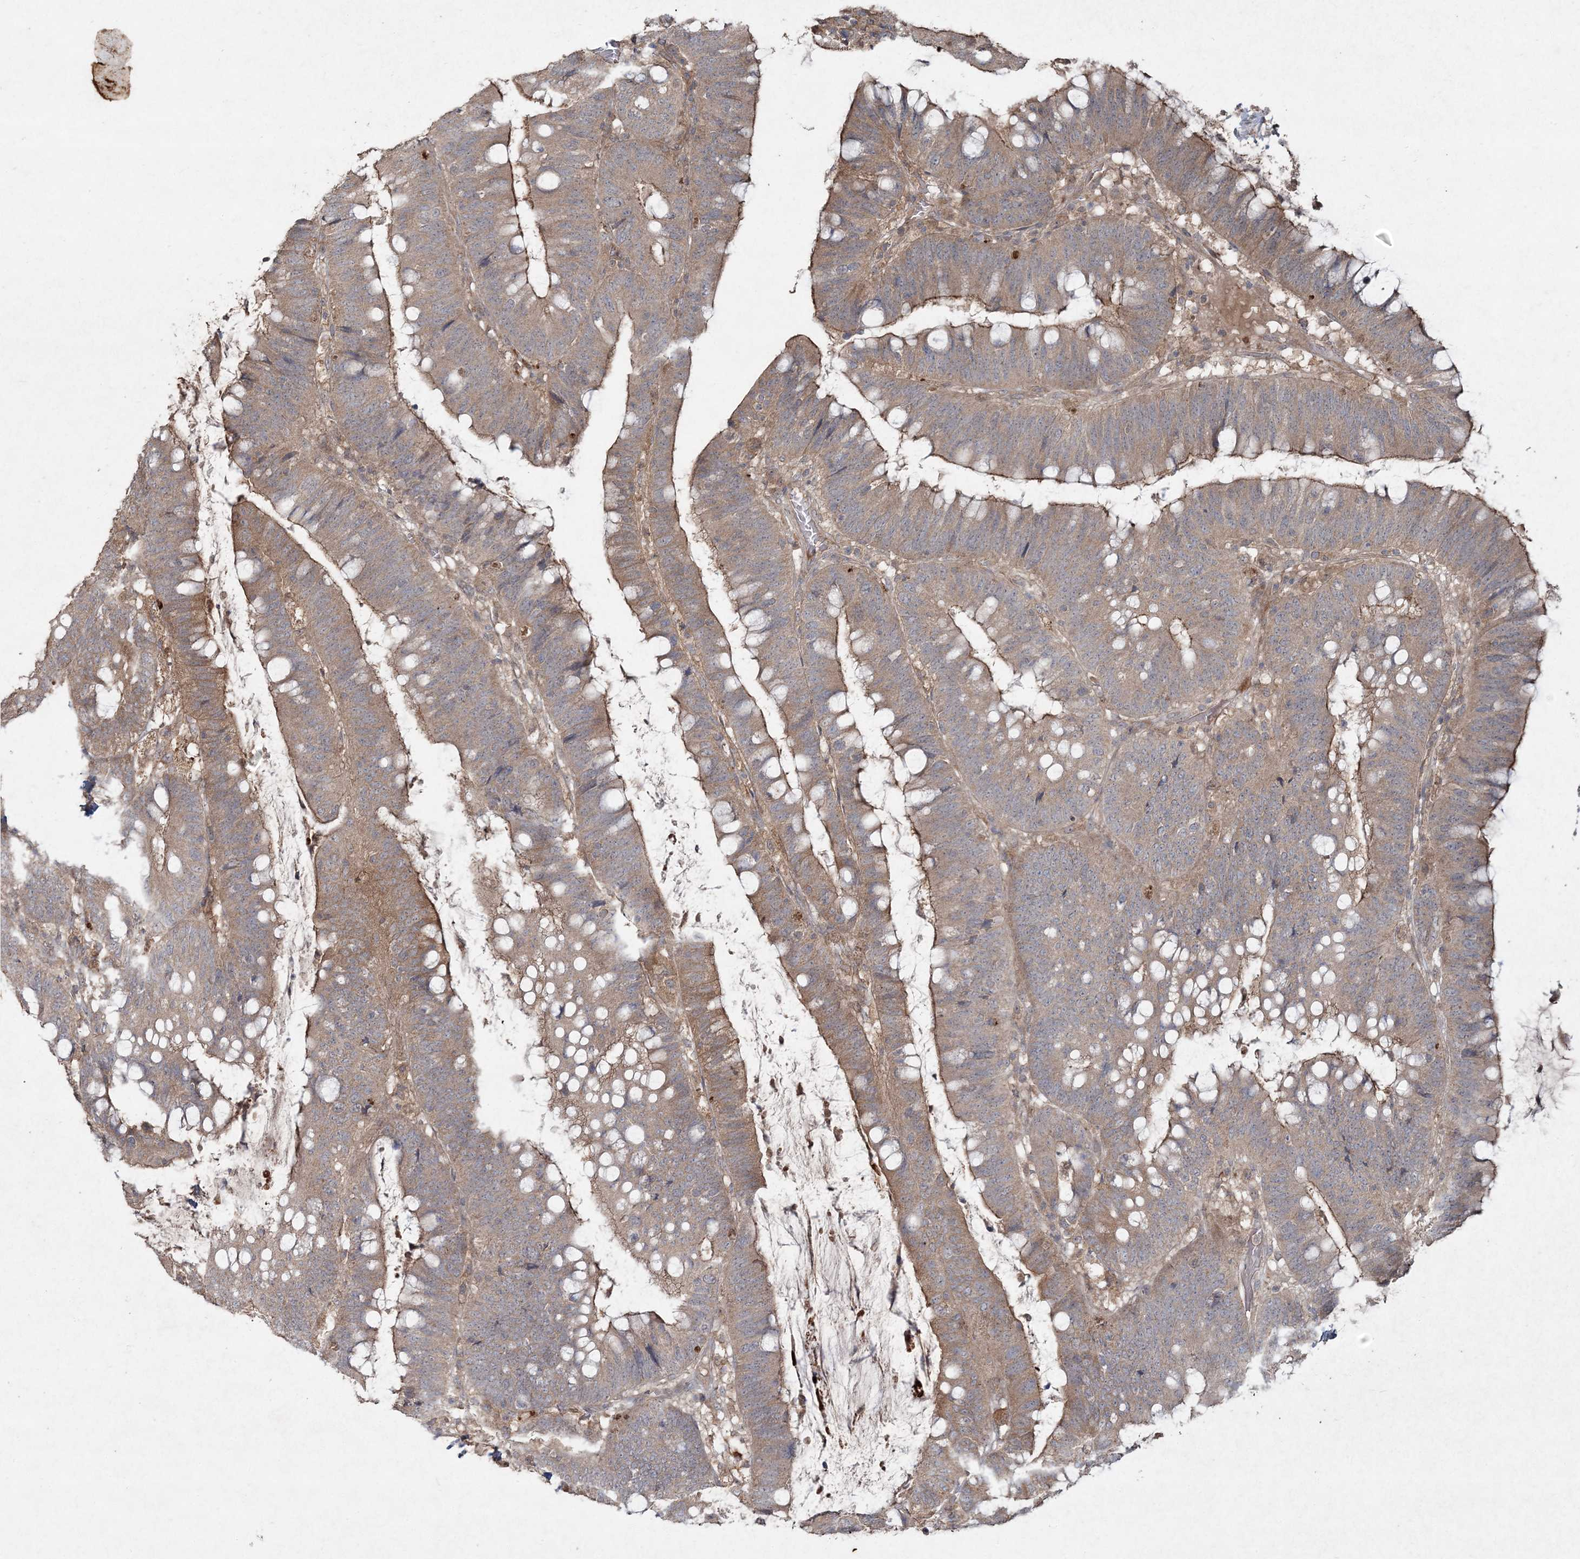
{"staining": {"intensity": "moderate", "quantity": "25%-75%", "location": "cytoplasmic/membranous"}, "tissue": "colorectal cancer", "cell_type": "Tumor cells", "image_type": "cancer", "snomed": [{"axis": "morphology", "description": "Adenocarcinoma, NOS"}, {"axis": "topography", "description": "Colon"}], "caption": "Immunohistochemical staining of human adenocarcinoma (colorectal) demonstrates medium levels of moderate cytoplasmic/membranous protein staining in about 25%-75% of tumor cells. Immunohistochemistry stains the protein of interest in brown and the nuclei are stained blue.", "gene": "SPRY1", "patient": {"sex": "female", "age": 66}}